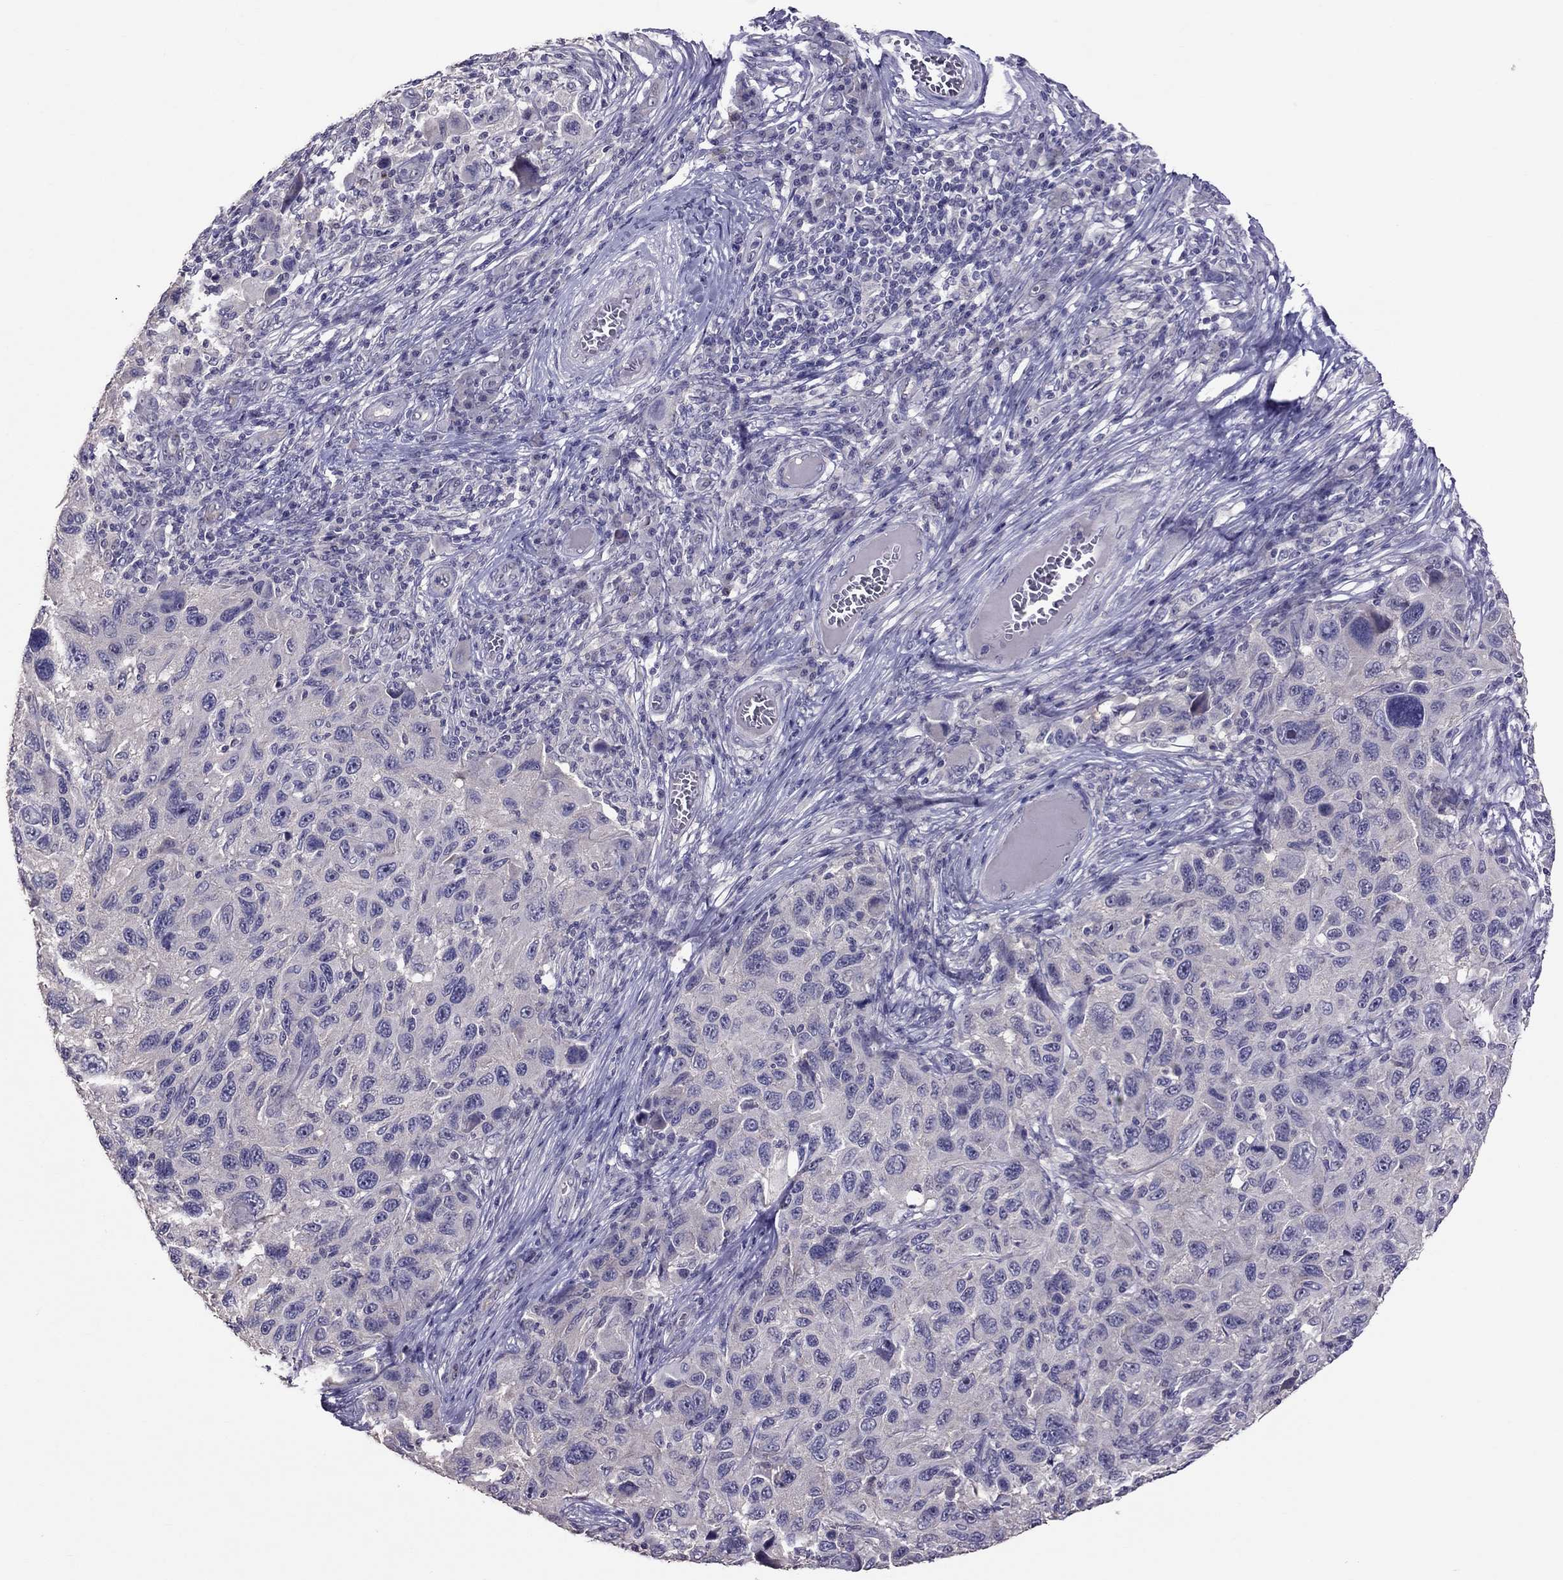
{"staining": {"intensity": "negative", "quantity": "none", "location": "none"}, "tissue": "melanoma", "cell_type": "Tumor cells", "image_type": "cancer", "snomed": [{"axis": "morphology", "description": "Malignant melanoma, NOS"}, {"axis": "topography", "description": "Skin"}], "caption": "Tumor cells show no significant protein staining in melanoma.", "gene": "LRRC46", "patient": {"sex": "male", "age": 53}}